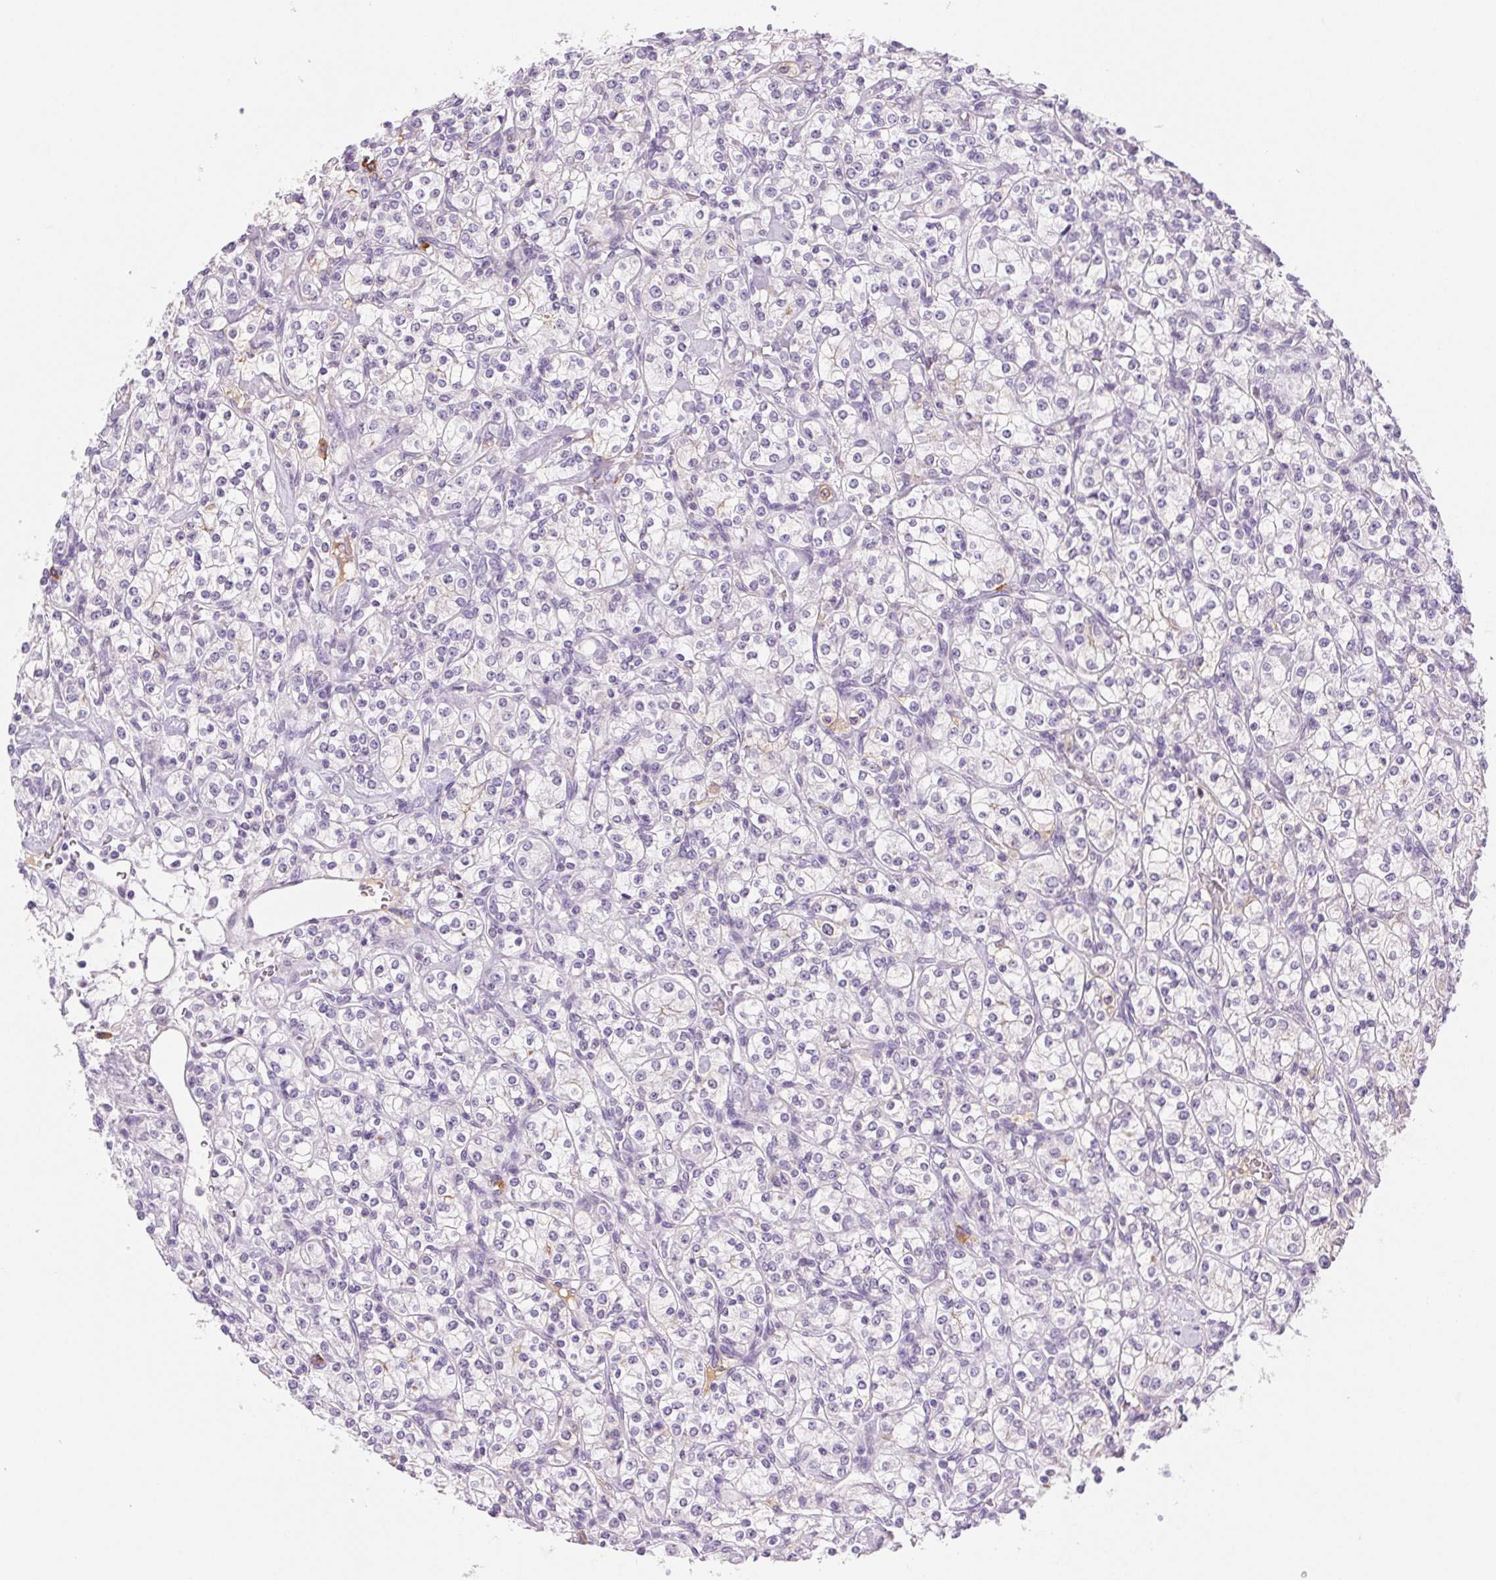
{"staining": {"intensity": "negative", "quantity": "none", "location": "none"}, "tissue": "renal cancer", "cell_type": "Tumor cells", "image_type": "cancer", "snomed": [{"axis": "morphology", "description": "Adenocarcinoma, NOS"}, {"axis": "topography", "description": "Kidney"}], "caption": "A micrograph of human renal cancer (adenocarcinoma) is negative for staining in tumor cells. (Immunohistochemistry, brightfield microscopy, high magnification).", "gene": "IFIT1B", "patient": {"sex": "male", "age": 77}}